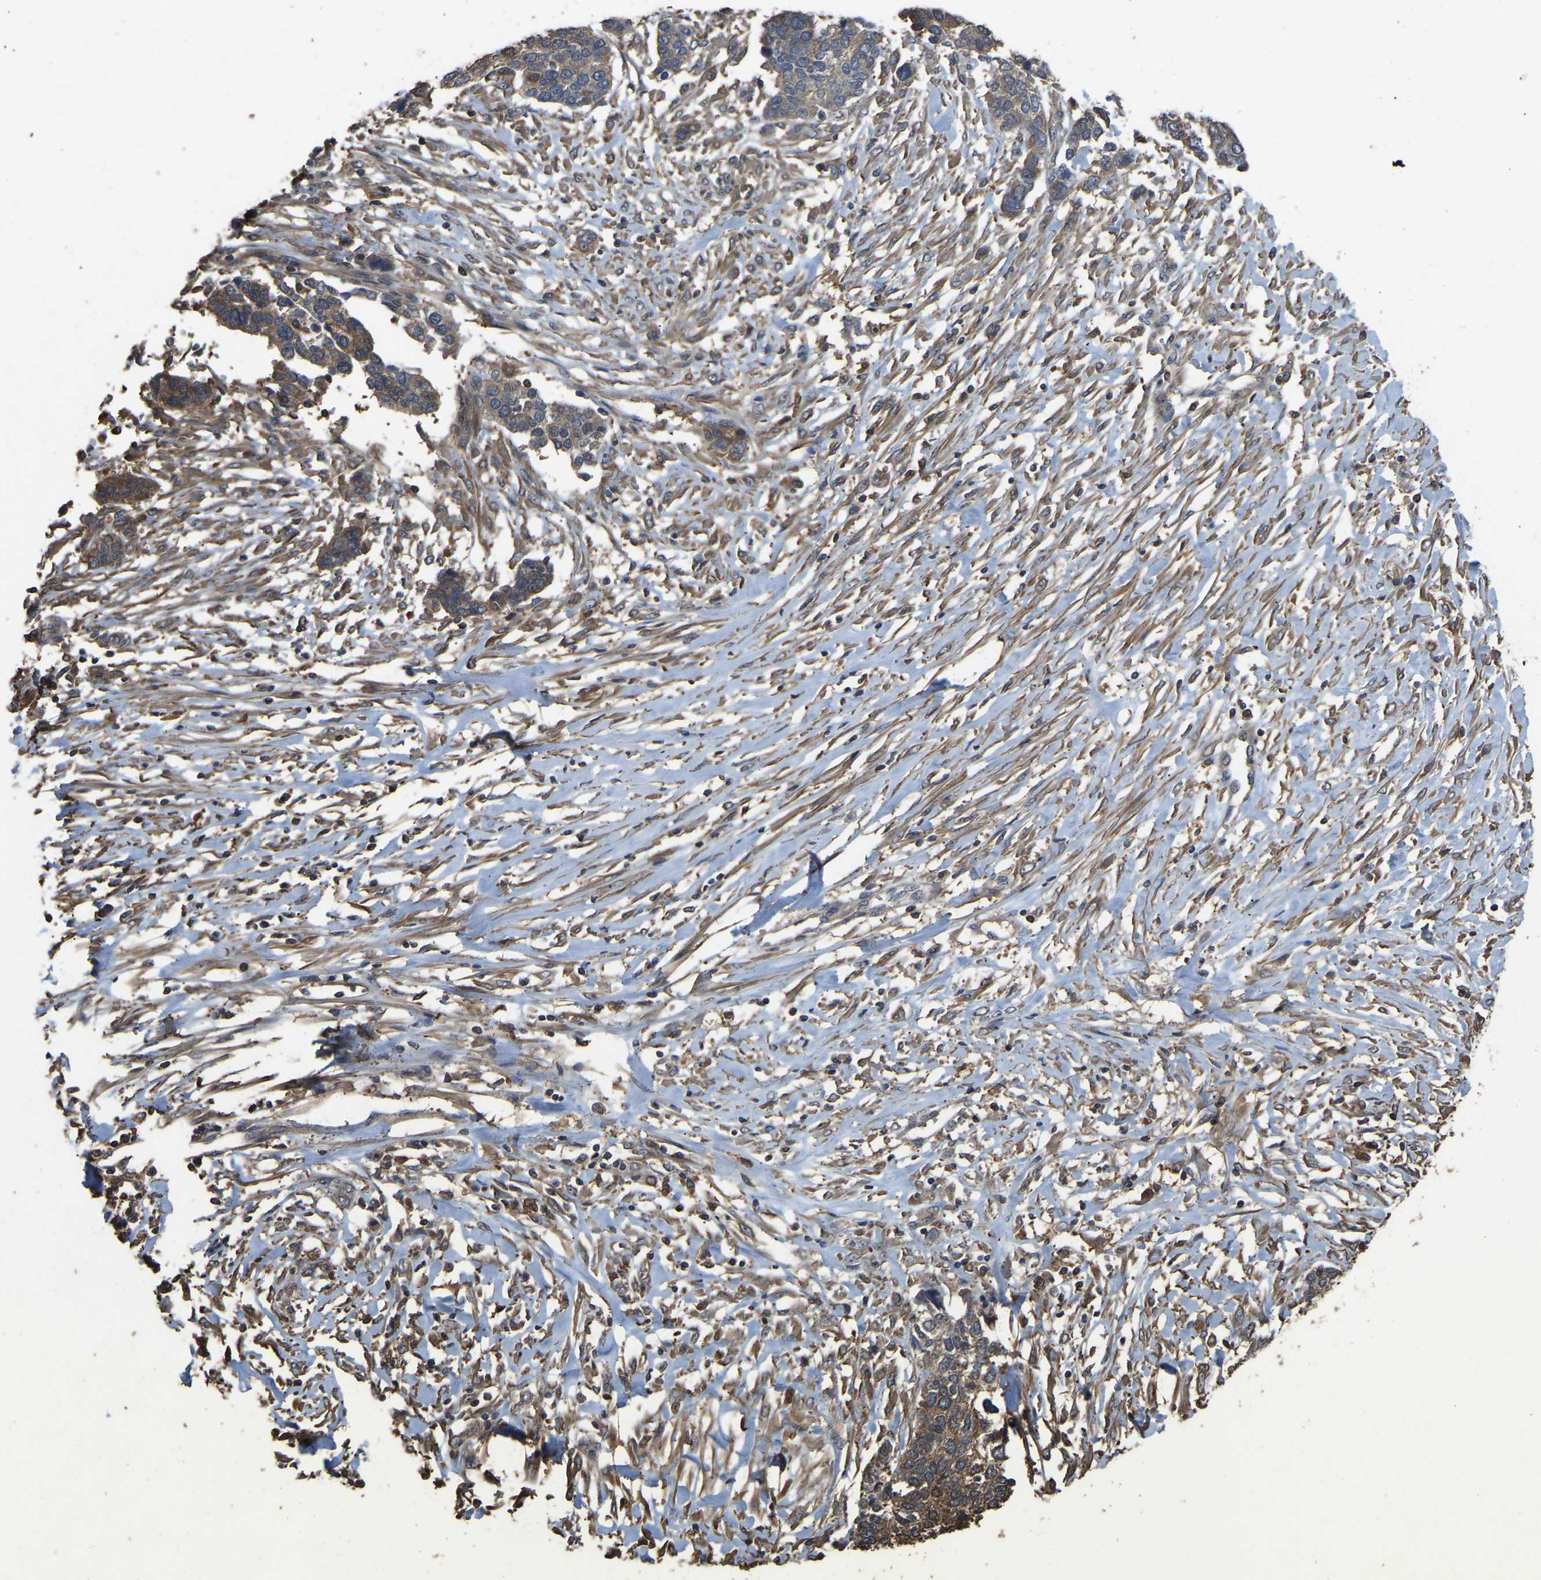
{"staining": {"intensity": "moderate", "quantity": ">75%", "location": "cytoplasmic/membranous"}, "tissue": "ovarian cancer", "cell_type": "Tumor cells", "image_type": "cancer", "snomed": [{"axis": "morphology", "description": "Cystadenocarcinoma, serous, NOS"}, {"axis": "topography", "description": "Ovary"}], "caption": "Serous cystadenocarcinoma (ovarian) stained for a protein (brown) shows moderate cytoplasmic/membranous positive staining in approximately >75% of tumor cells.", "gene": "FHIT", "patient": {"sex": "female", "age": 44}}